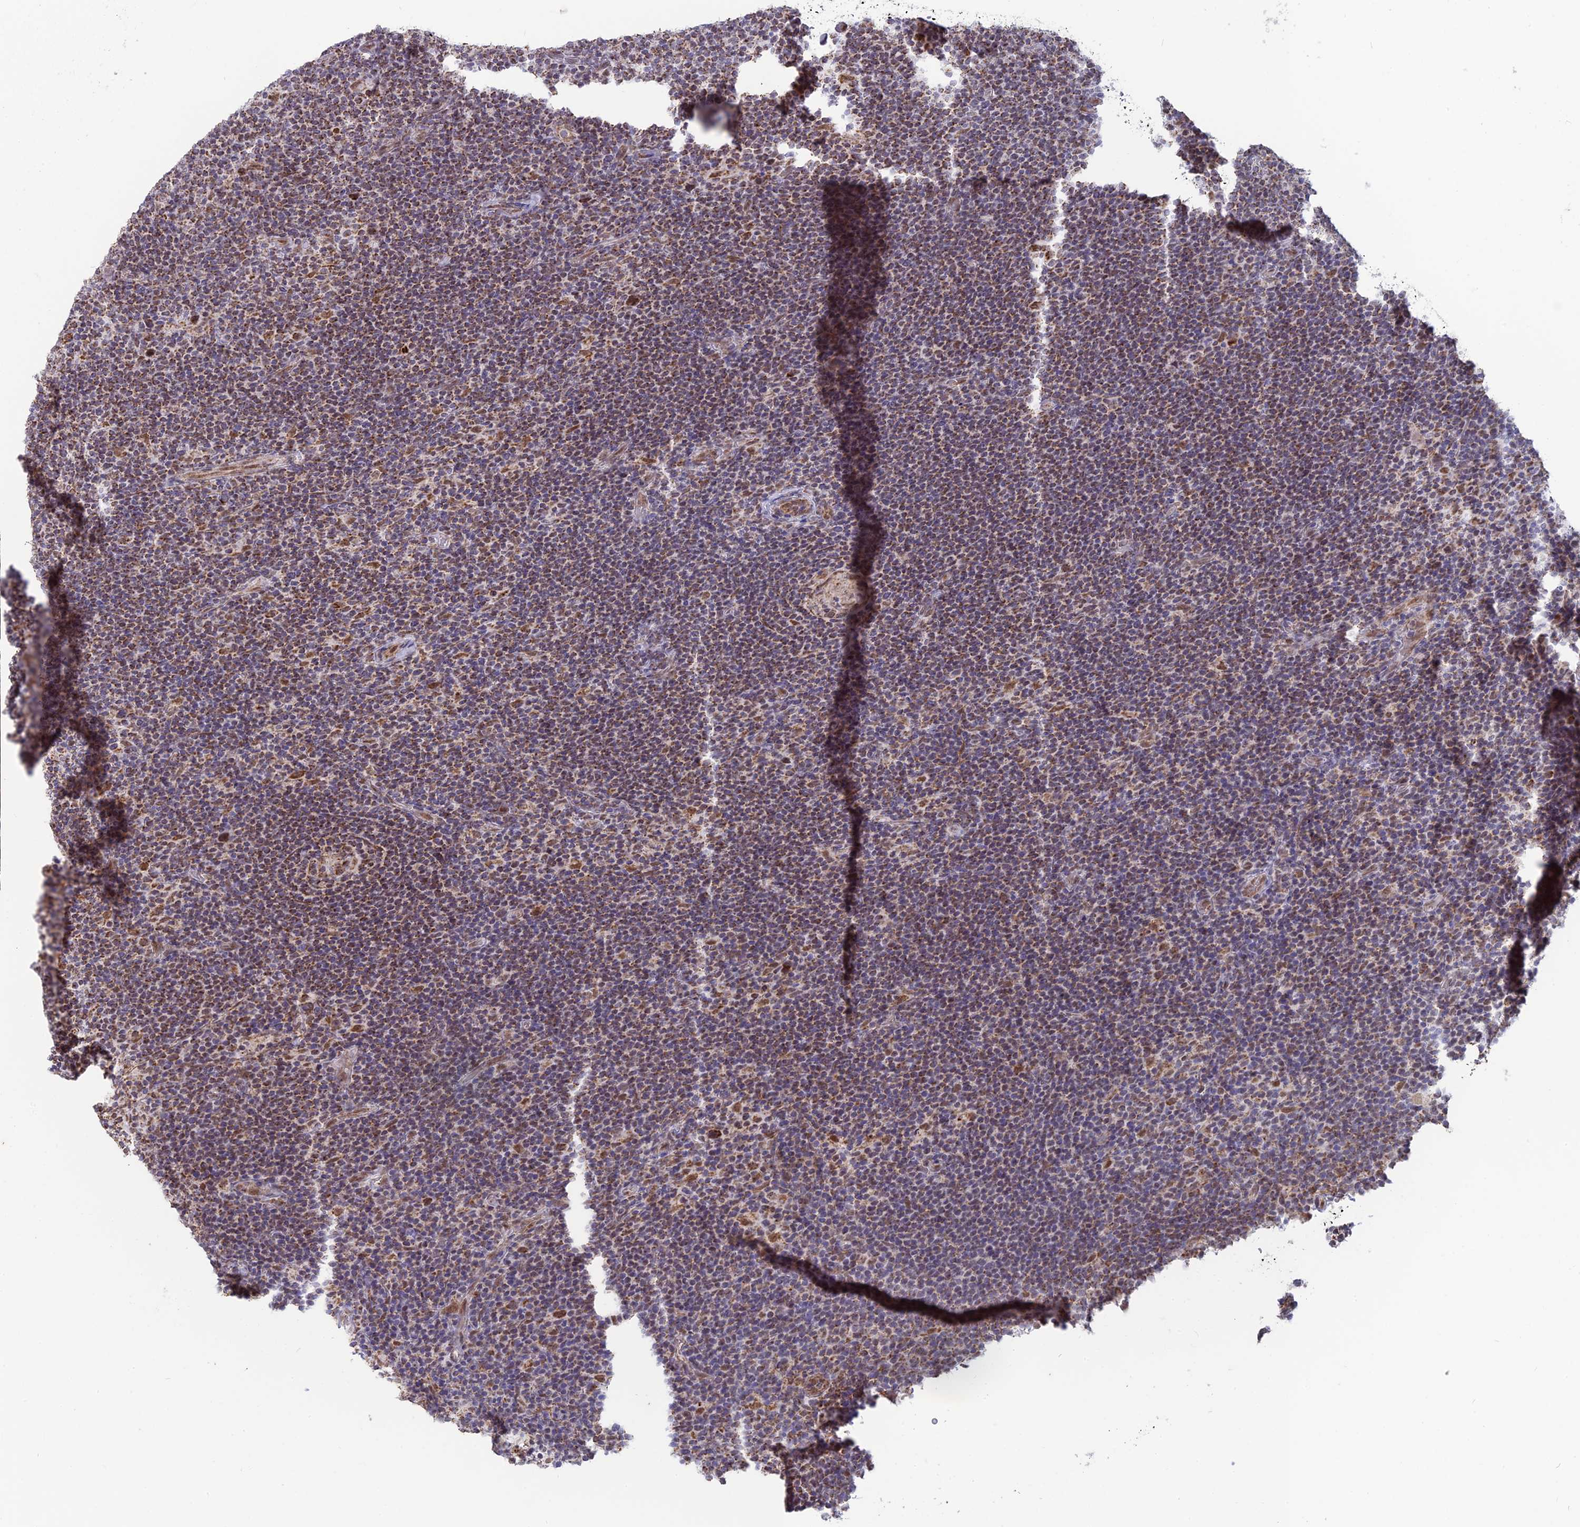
{"staining": {"intensity": "strong", "quantity": ">75%", "location": "cytoplasmic/membranous"}, "tissue": "lymphoma", "cell_type": "Tumor cells", "image_type": "cancer", "snomed": [{"axis": "morphology", "description": "Hodgkin's disease, NOS"}, {"axis": "topography", "description": "Lymph node"}], "caption": "This micrograph reveals IHC staining of human Hodgkin's disease, with high strong cytoplasmic/membranous staining in approximately >75% of tumor cells.", "gene": "ARHGAP40", "patient": {"sex": "female", "age": 57}}